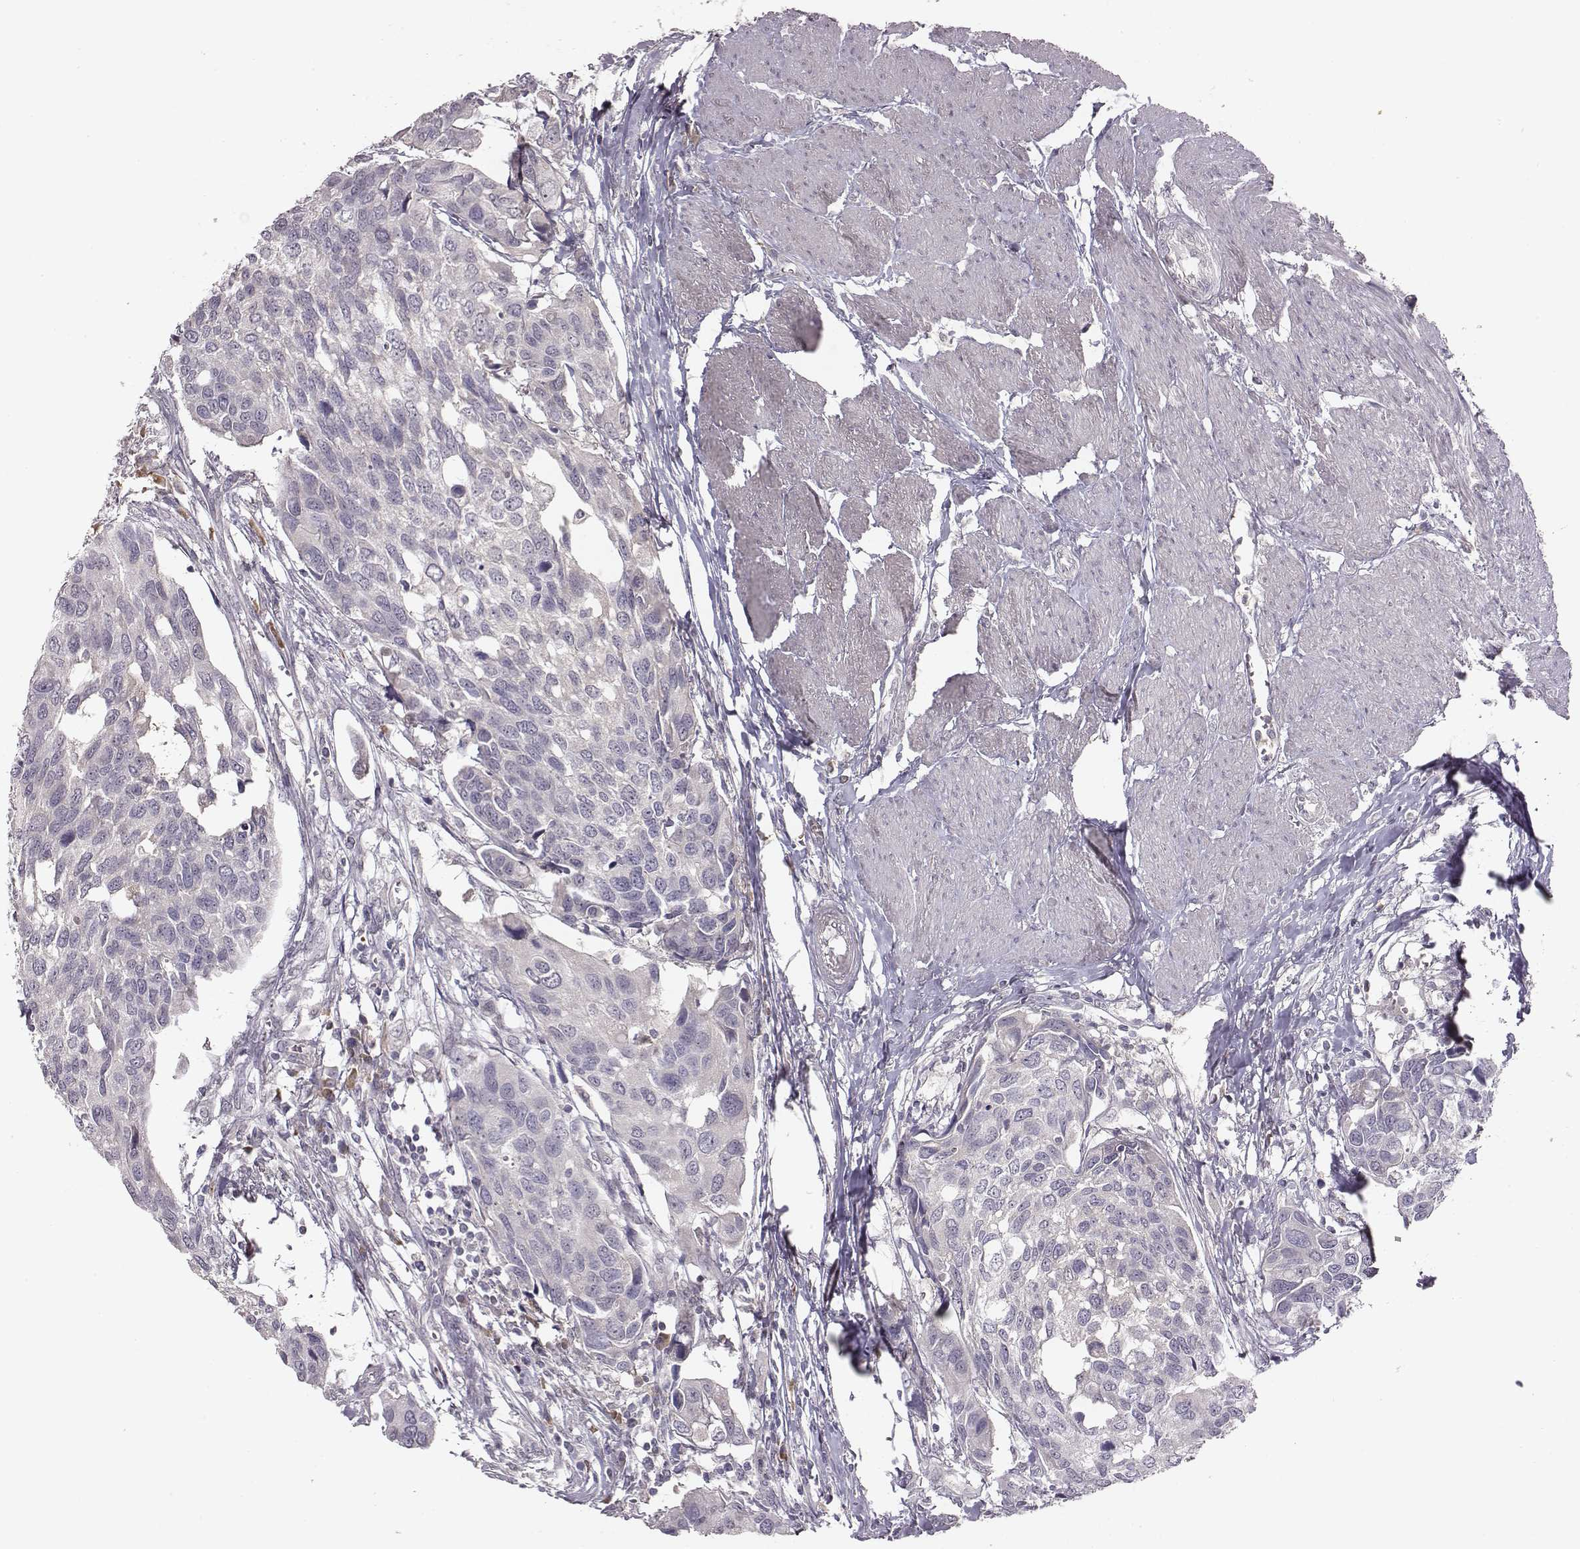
{"staining": {"intensity": "negative", "quantity": "none", "location": "none"}, "tissue": "urothelial cancer", "cell_type": "Tumor cells", "image_type": "cancer", "snomed": [{"axis": "morphology", "description": "Urothelial carcinoma, High grade"}, {"axis": "topography", "description": "Urinary bladder"}], "caption": "A photomicrograph of human urothelial carcinoma (high-grade) is negative for staining in tumor cells.", "gene": "SLC22A6", "patient": {"sex": "male", "age": 60}}